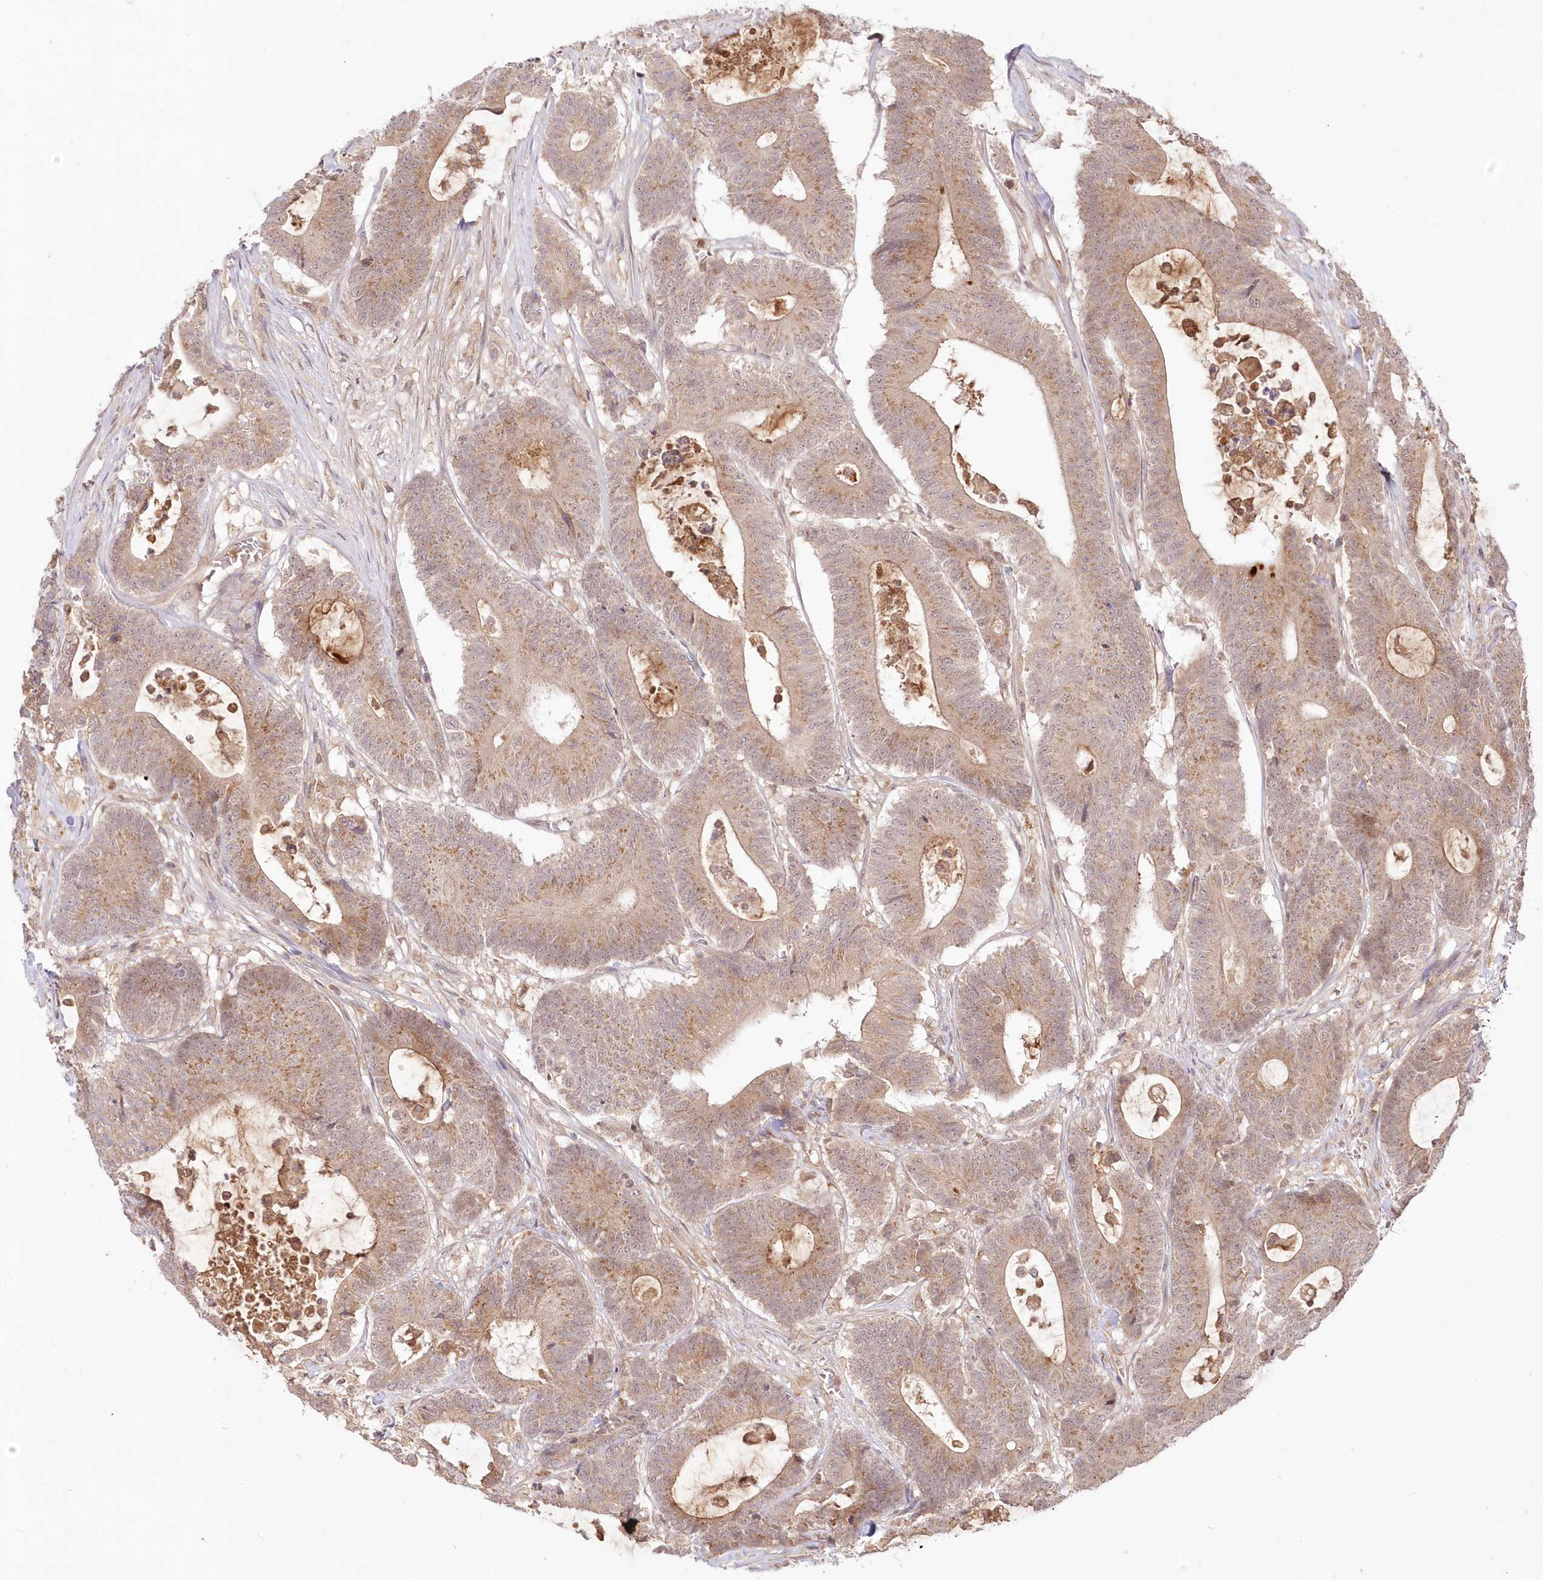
{"staining": {"intensity": "moderate", "quantity": ">75%", "location": "cytoplasmic/membranous"}, "tissue": "colorectal cancer", "cell_type": "Tumor cells", "image_type": "cancer", "snomed": [{"axis": "morphology", "description": "Adenocarcinoma, NOS"}, {"axis": "topography", "description": "Colon"}], "caption": "Colorectal cancer (adenocarcinoma) tissue displays moderate cytoplasmic/membranous staining in approximately >75% of tumor cells", "gene": "MTMR3", "patient": {"sex": "female", "age": 84}}